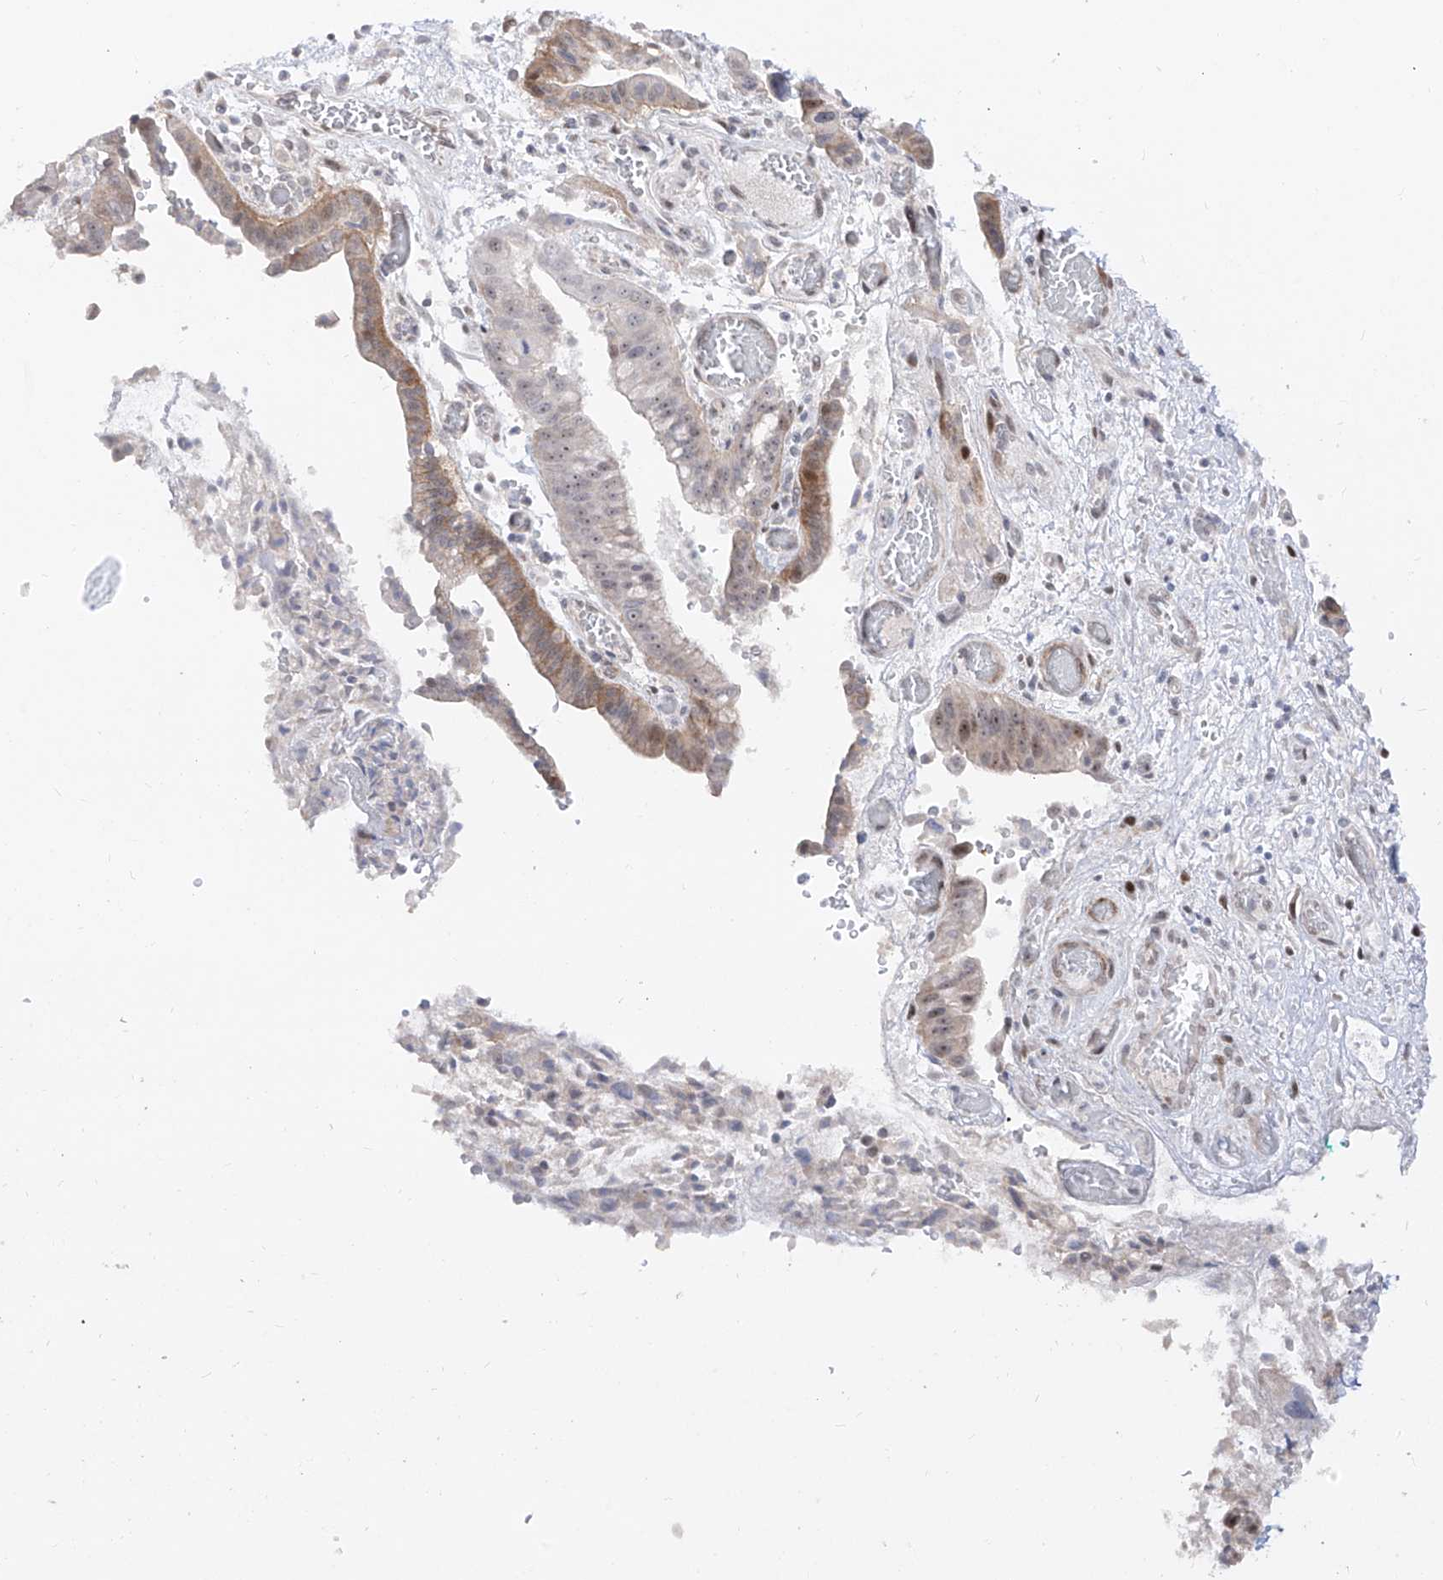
{"staining": {"intensity": "moderate", "quantity": "<25%", "location": "cytoplasmic/membranous,nuclear"}, "tissue": "liver cancer", "cell_type": "Tumor cells", "image_type": "cancer", "snomed": [{"axis": "morphology", "description": "Cholangiocarcinoma"}, {"axis": "topography", "description": "Liver"}], "caption": "Approximately <25% of tumor cells in human cholangiocarcinoma (liver) display moderate cytoplasmic/membranous and nuclear protein staining as visualized by brown immunohistochemical staining.", "gene": "ZNF180", "patient": {"sex": "female", "age": 54}}